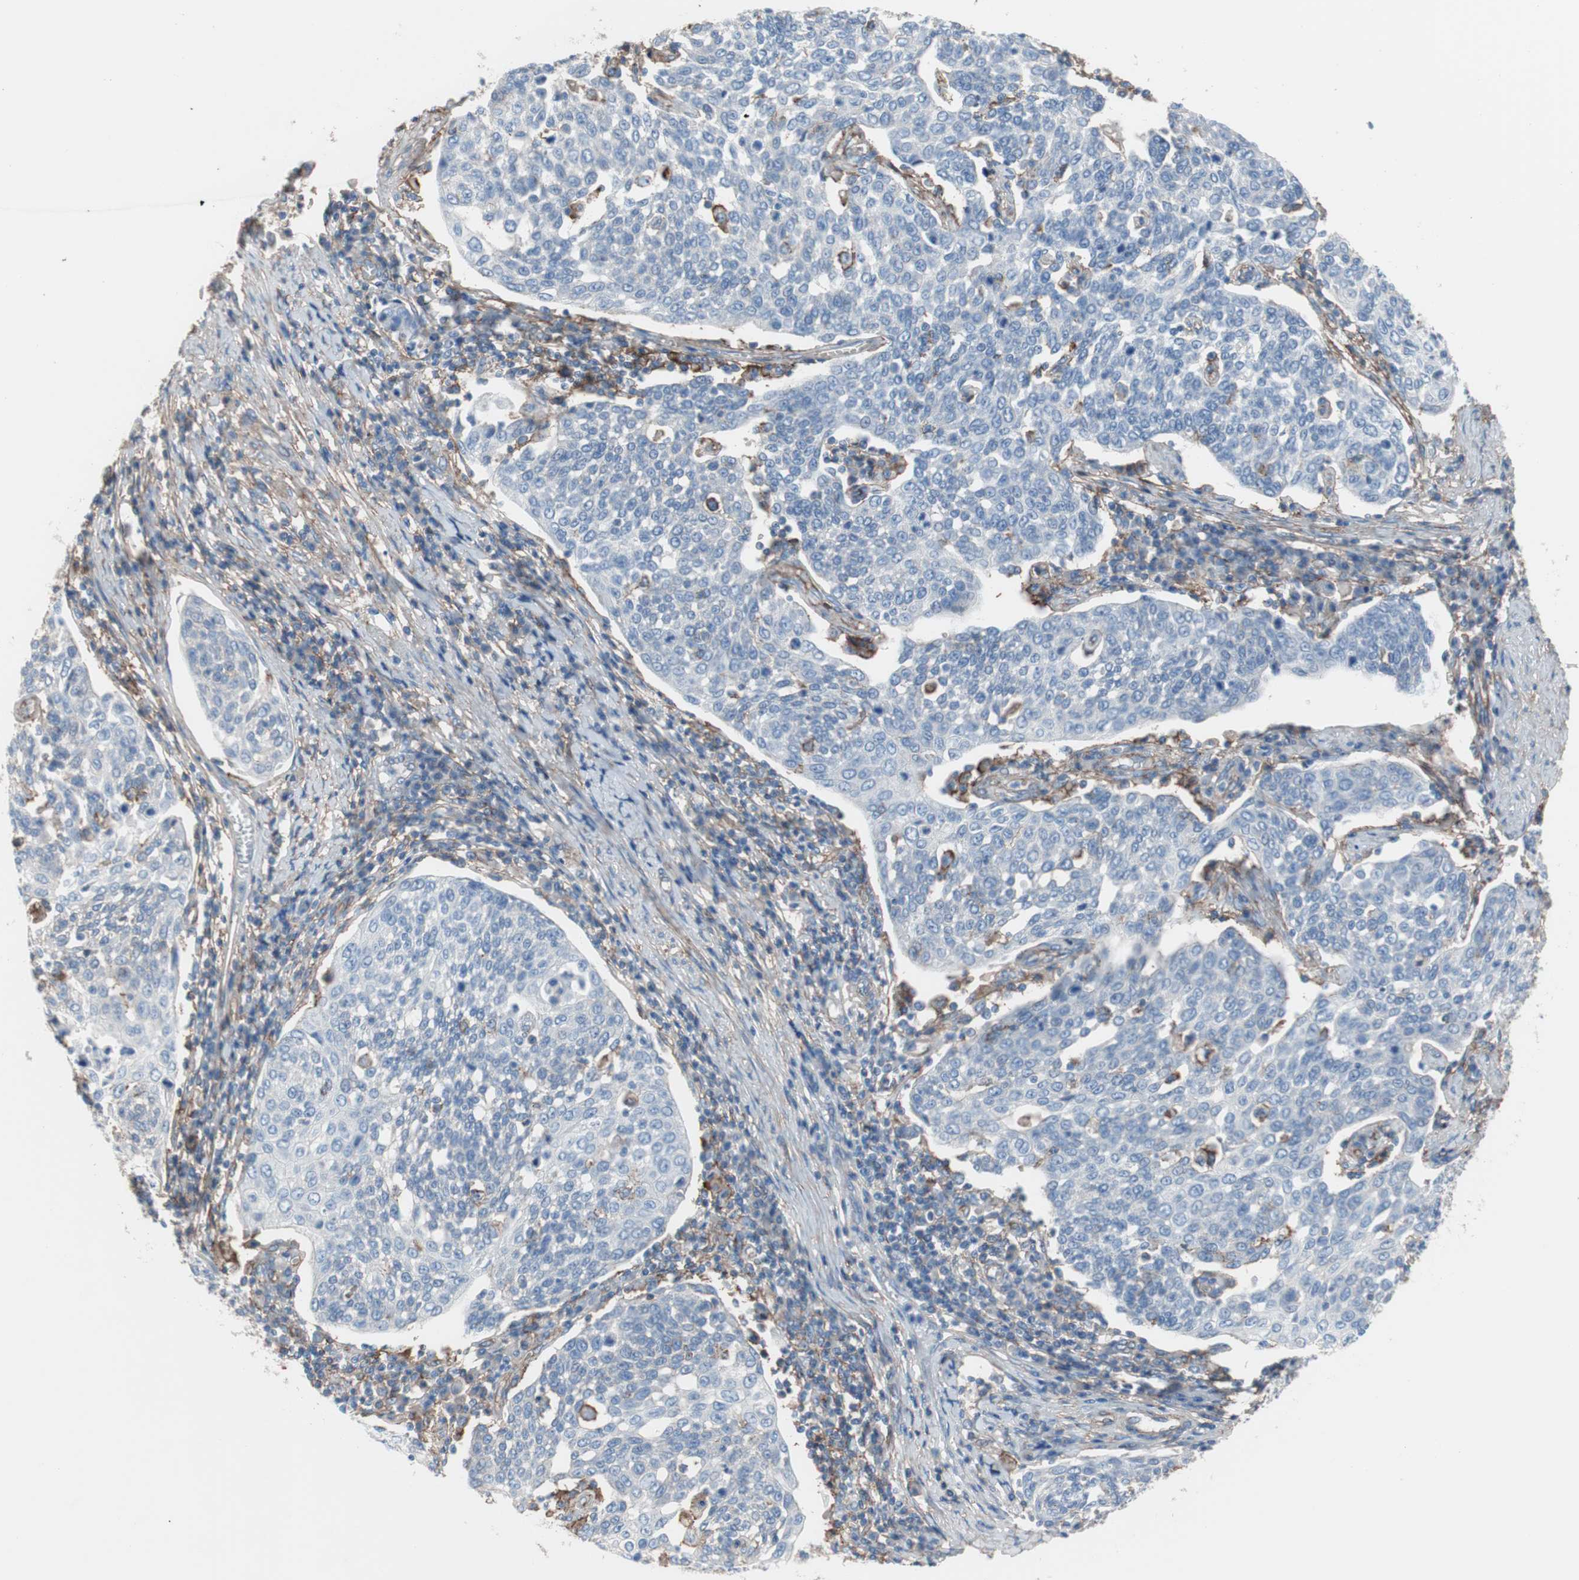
{"staining": {"intensity": "negative", "quantity": "none", "location": "none"}, "tissue": "cervical cancer", "cell_type": "Tumor cells", "image_type": "cancer", "snomed": [{"axis": "morphology", "description": "Squamous cell carcinoma, NOS"}, {"axis": "topography", "description": "Cervix"}], "caption": "This is an immunohistochemistry histopathology image of human cervical cancer. There is no staining in tumor cells.", "gene": "CD81", "patient": {"sex": "female", "age": 34}}